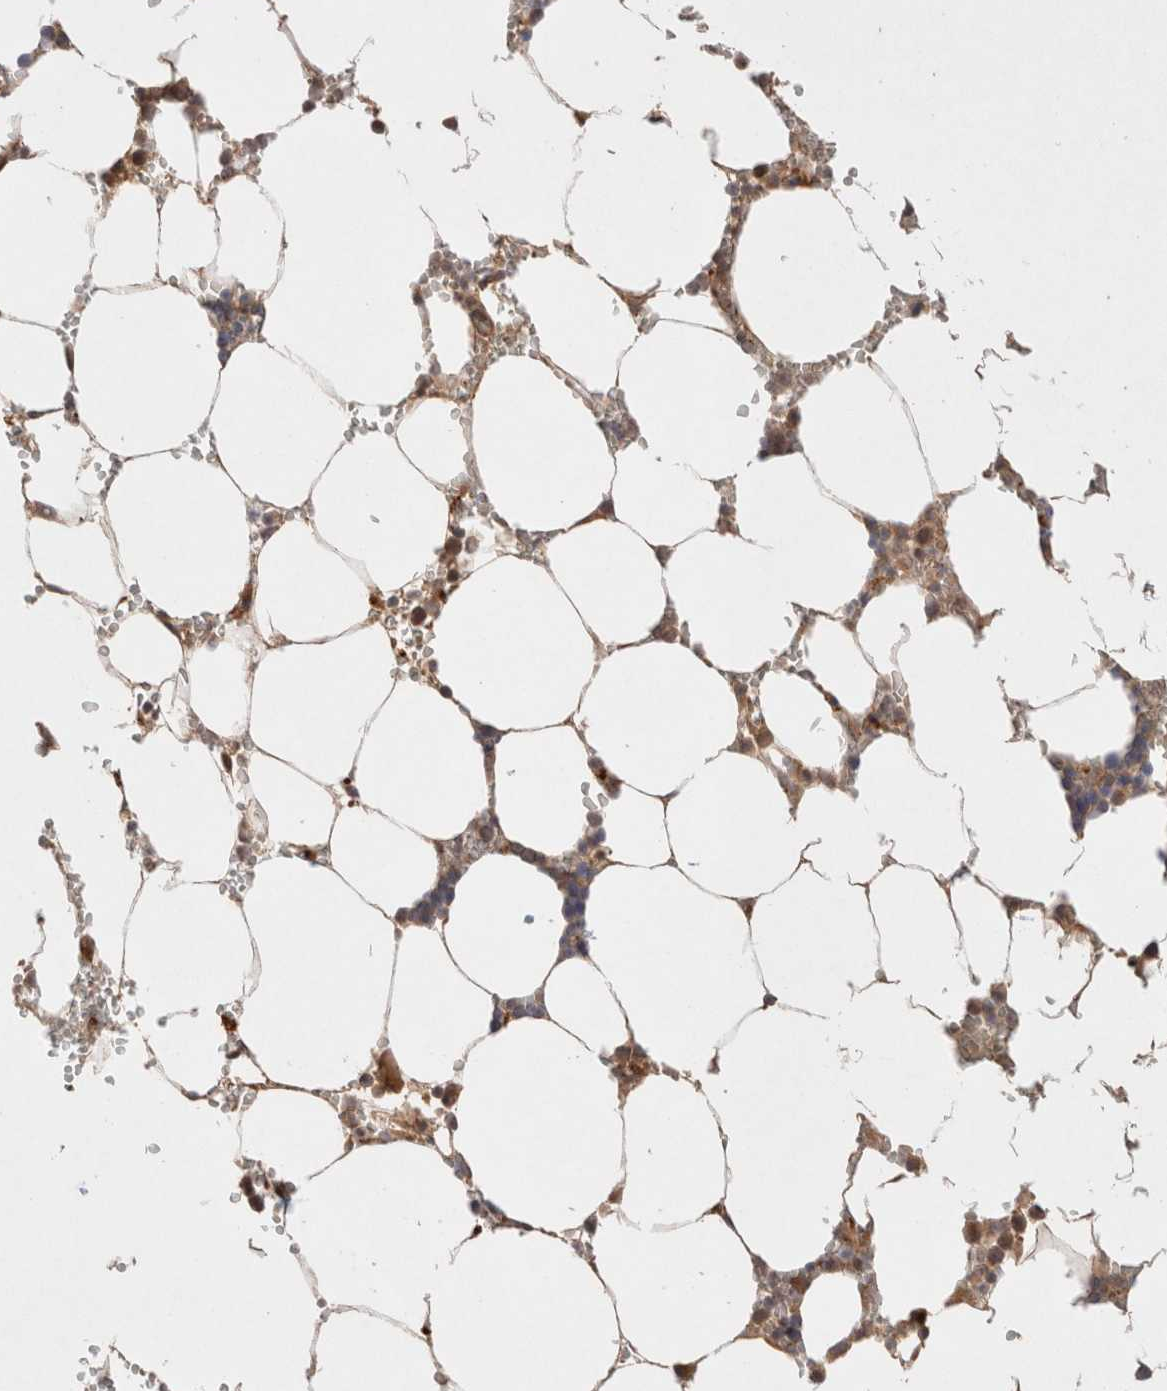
{"staining": {"intensity": "moderate", "quantity": ">75%", "location": "cytoplasmic/membranous"}, "tissue": "bone marrow", "cell_type": "Hematopoietic cells", "image_type": "normal", "snomed": [{"axis": "morphology", "description": "Normal tissue, NOS"}, {"axis": "topography", "description": "Bone marrow"}], "caption": "The immunohistochemical stain shows moderate cytoplasmic/membranous positivity in hematopoietic cells of unremarkable bone marrow. (DAB (3,3'-diaminobenzidine) = brown stain, brightfield microscopy at high magnification).", "gene": "KLHL20", "patient": {"sex": "male", "age": 70}}